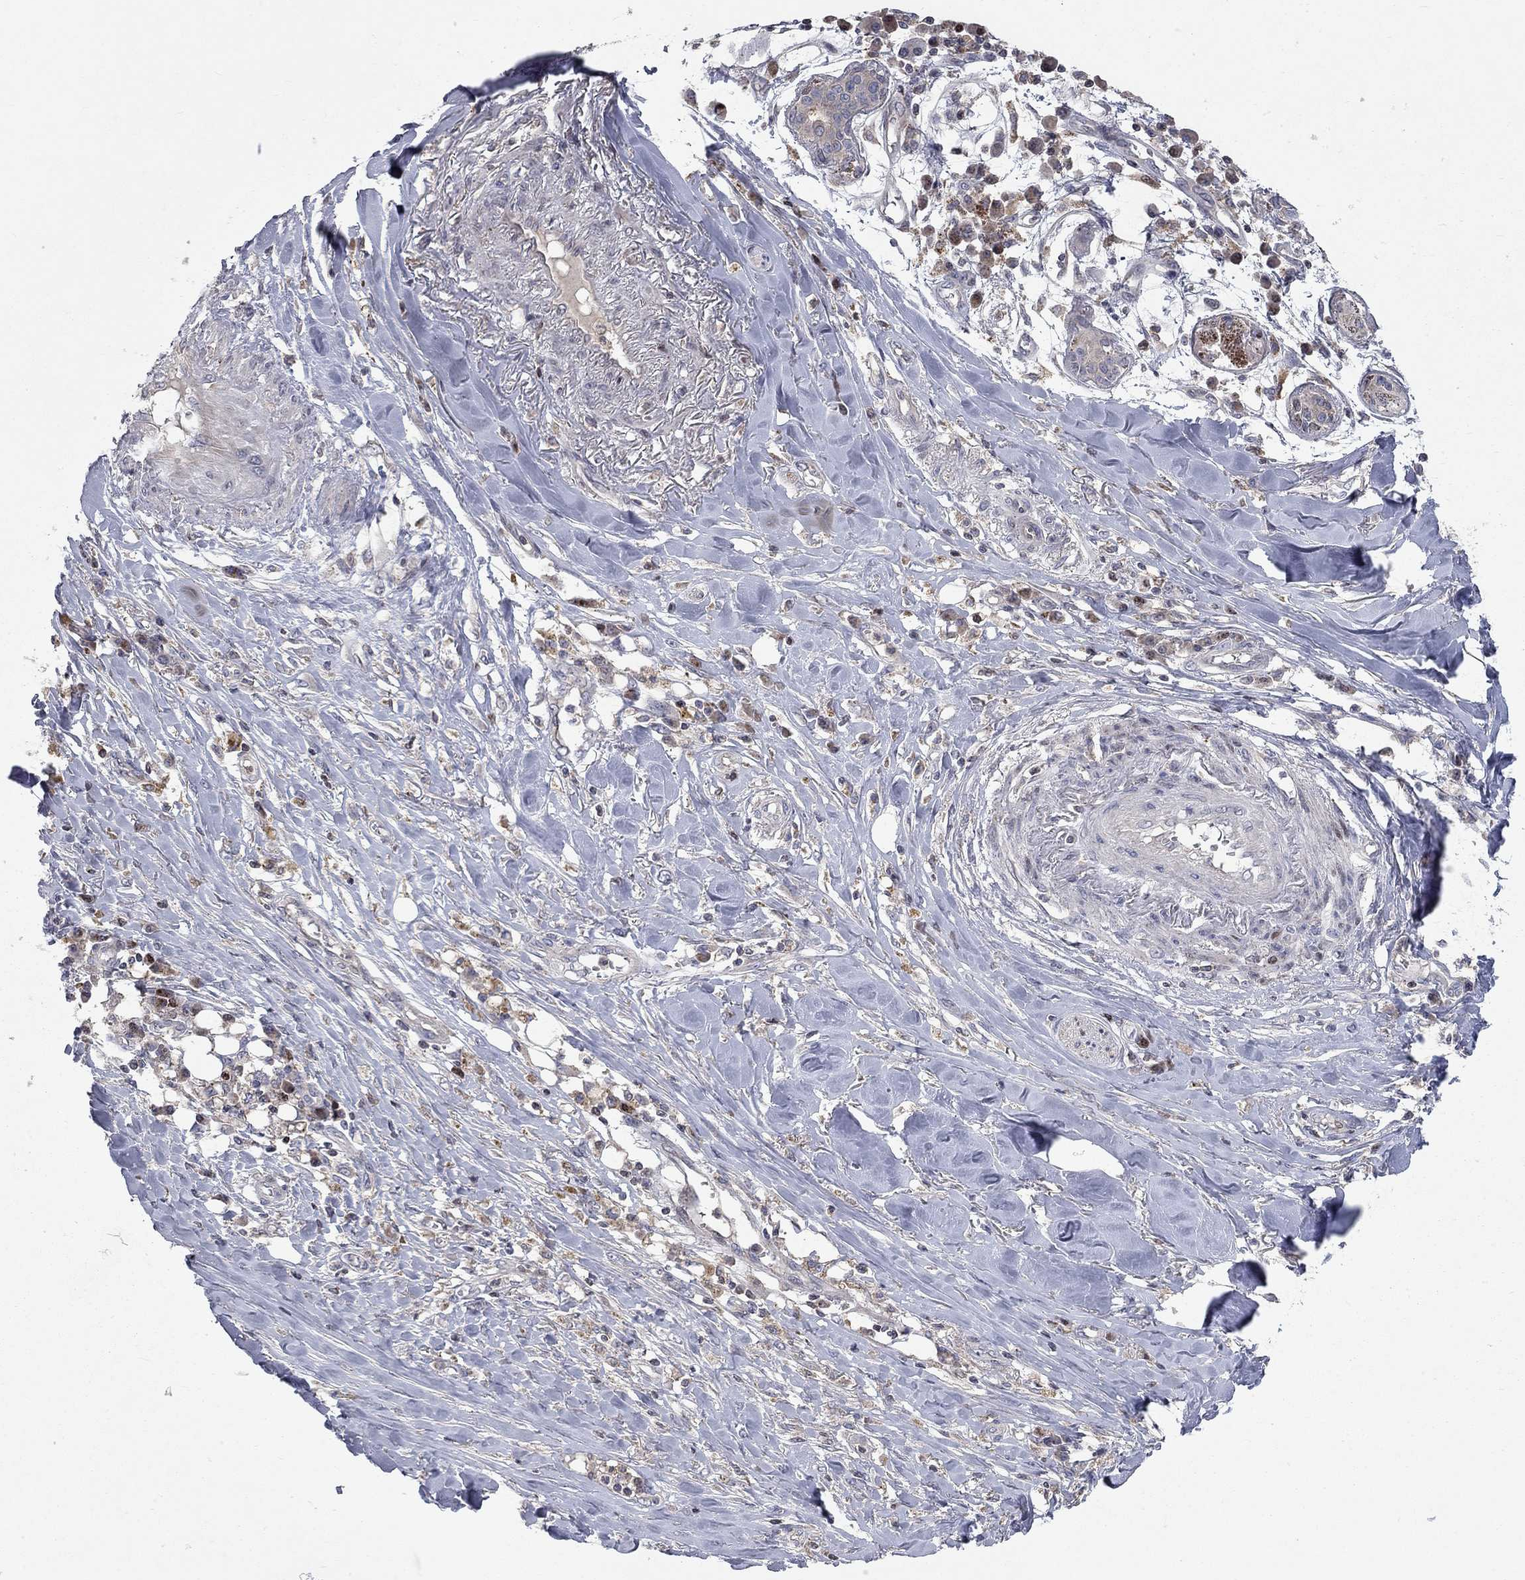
{"staining": {"intensity": "negative", "quantity": "none", "location": "none"}, "tissue": "skin cancer", "cell_type": "Tumor cells", "image_type": "cancer", "snomed": [{"axis": "morphology", "description": "Squamous cell carcinoma, NOS"}, {"axis": "topography", "description": "Skin"}], "caption": "Tumor cells are negative for brown protein staining in squamous cell carcinoma (skin).", "gene": "ERN2", "patient": {"sex": "male", "age": 82}}